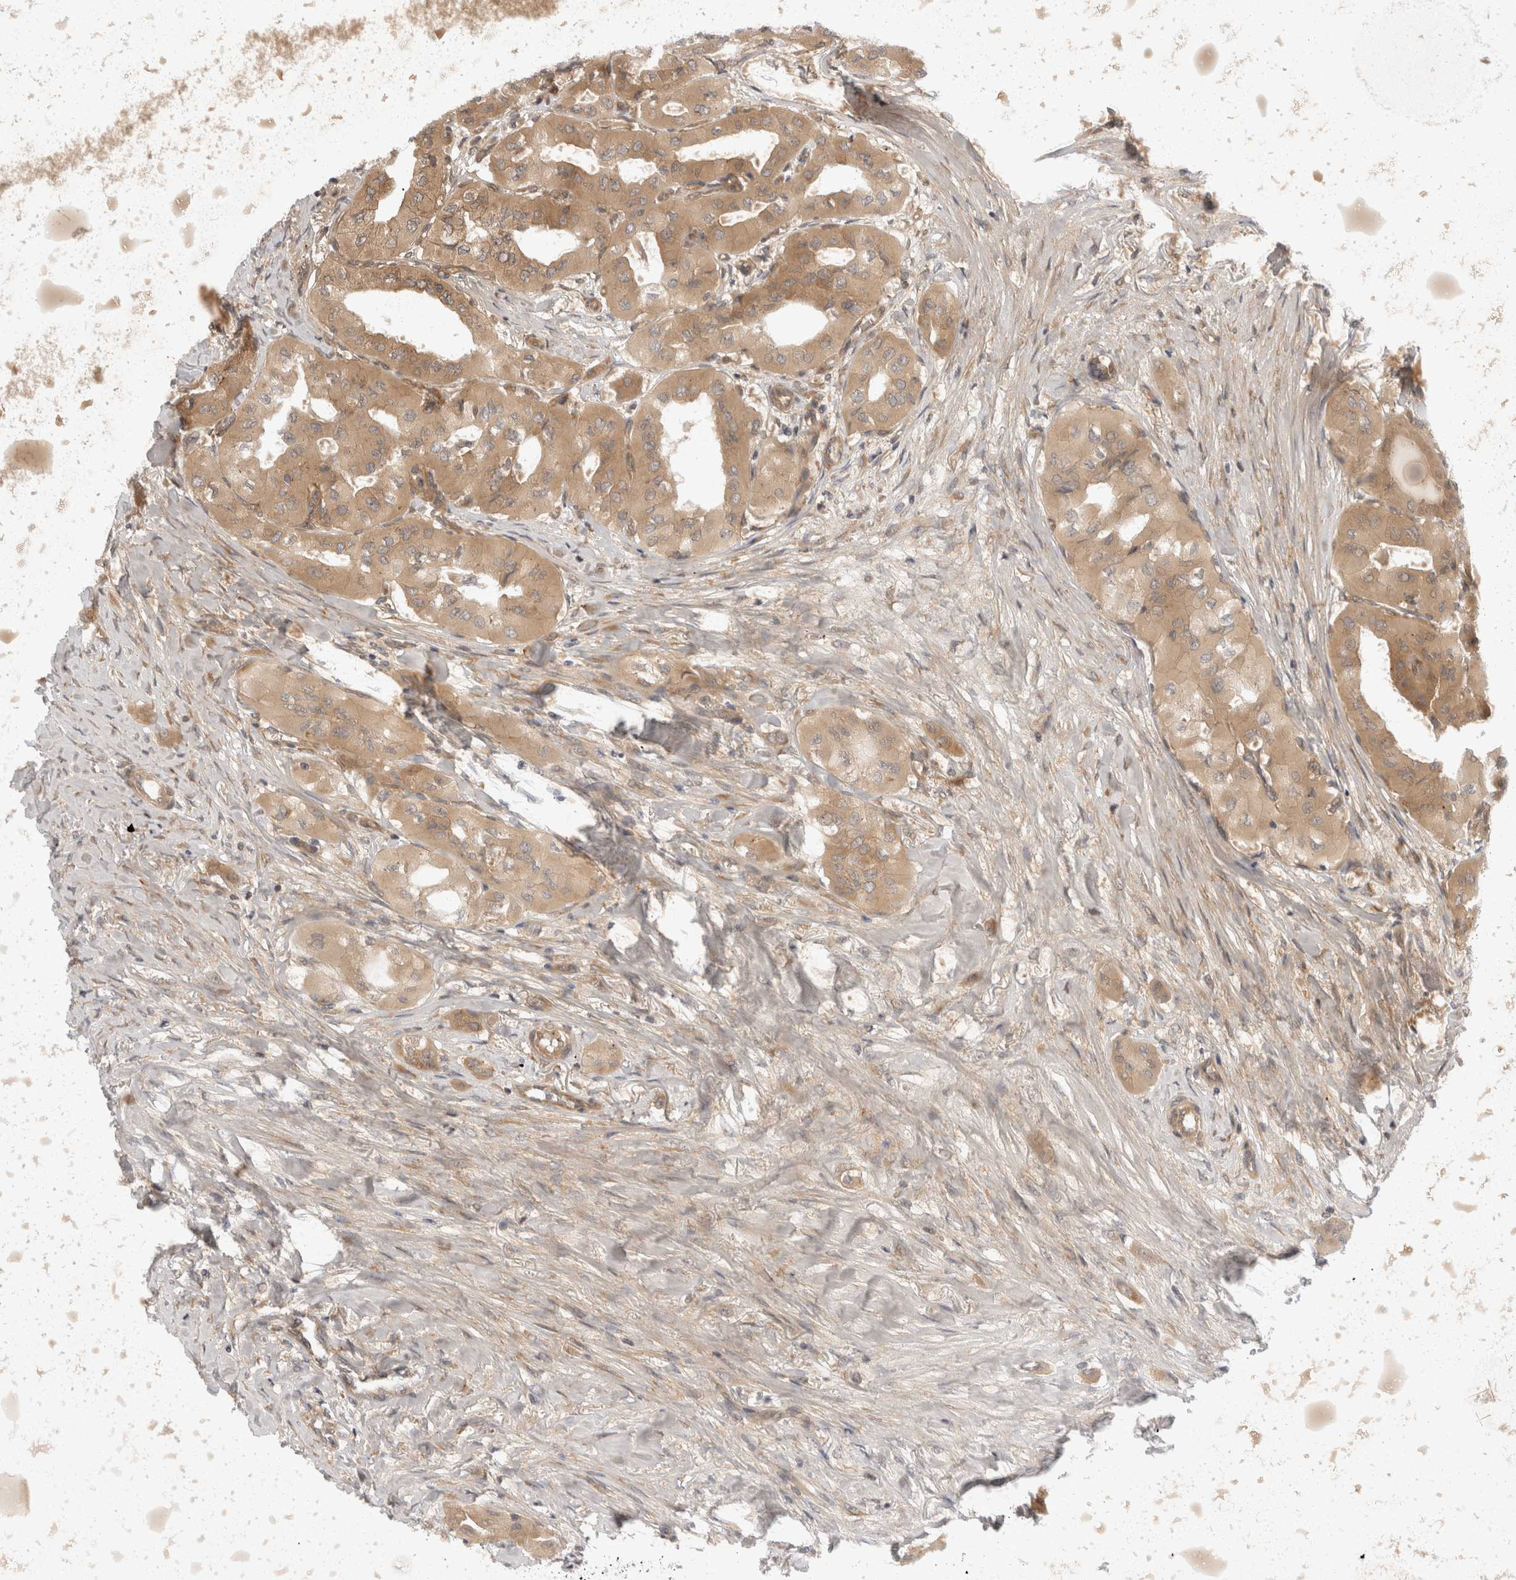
{"staining": {"intensity": "moderate", "quantity": ">75%", "location": "cytoplasmic/membranous"}, "tissue": "thyroid cancer", "cell_type": "Tumor cells", "image_type": "cancer", "snomed": [{"axis": "morphology", "description": "Papillary adenocarcinoma, NOS"}, {"axis": "topography", "description": "Thyroid gland"}], "caption": "Protein staining of papillary adenocarcinoma (thyroid) tissue shows moderate cytoplasmic/membranous staining in about >75% of tumor cells.", "gene": "EIF4G3", "patient": {"sex": "female", "age": 59}}